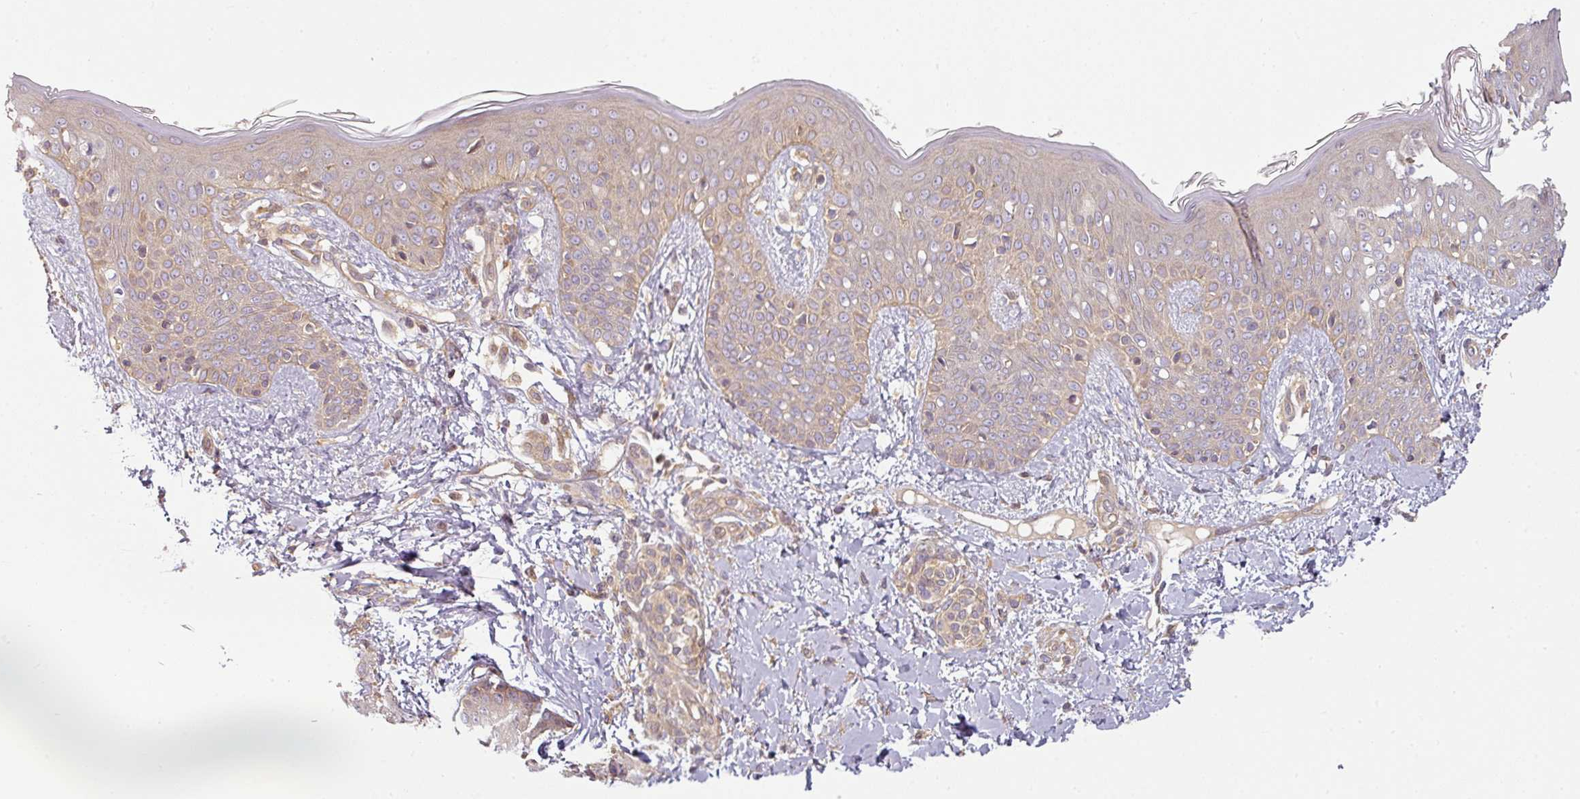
{"staining": {"intensity": "moderate", "quantity": ">75%", "location": "cytoplasmic/membranous"}, "tissue": "skin", "cell_type": "Fibroblasts", "image_type": "normal", "snomed": [{"axis": "morphology", "description": "Normal tissue, NOS"}, {"axis": "topography", "description": "Skin"}], "caption": "Protein analysis of benign skin reveals moderate cytoplasmic/membranous staining in approximately >75% of fibroblasts.", "gene": "RNF31", "patient": {"sex": "male", "age": 16}}